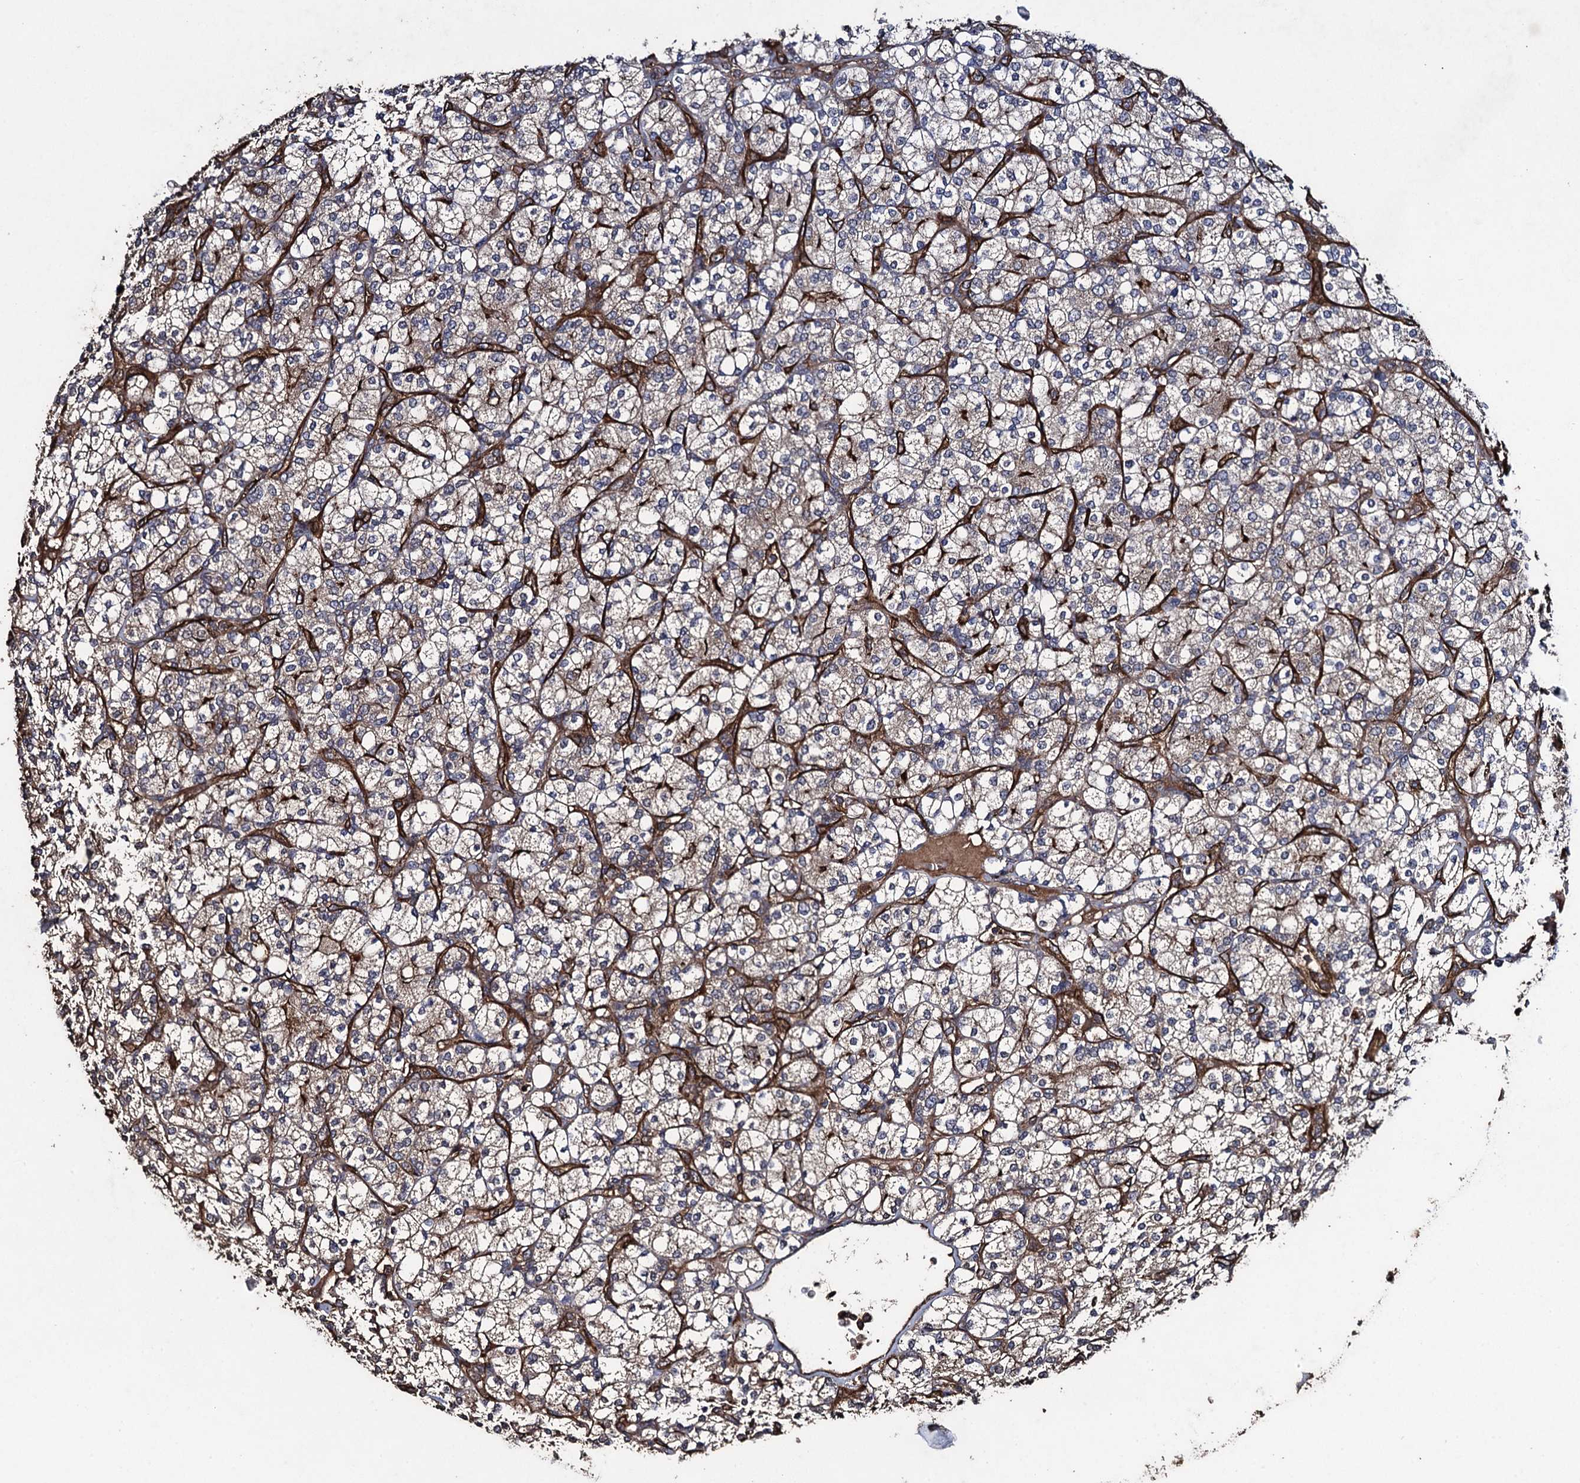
{"staining": {"intensity": "weak", "quantity": "25%-75%", "location": "cytoplasmic/membranous"}, "tissue": "renal cancer", "cell_type": "Tumor cells", "image_type": "cancer", "snomed": [{"axis": "morphology", "description": "Adenocarcinoma, NOS"}, {"axis": "topography", "description": "Kidney"}], "caption": "Renal cancer (adenocarcinoma) was stained to show a protein in brown. There is low levels of weak cytoplasmic/membranous staining in approximately 25%-75% of tumor cells.", "gene": "TXNDC11", "patient": {"sex": "male", "age": 77}}